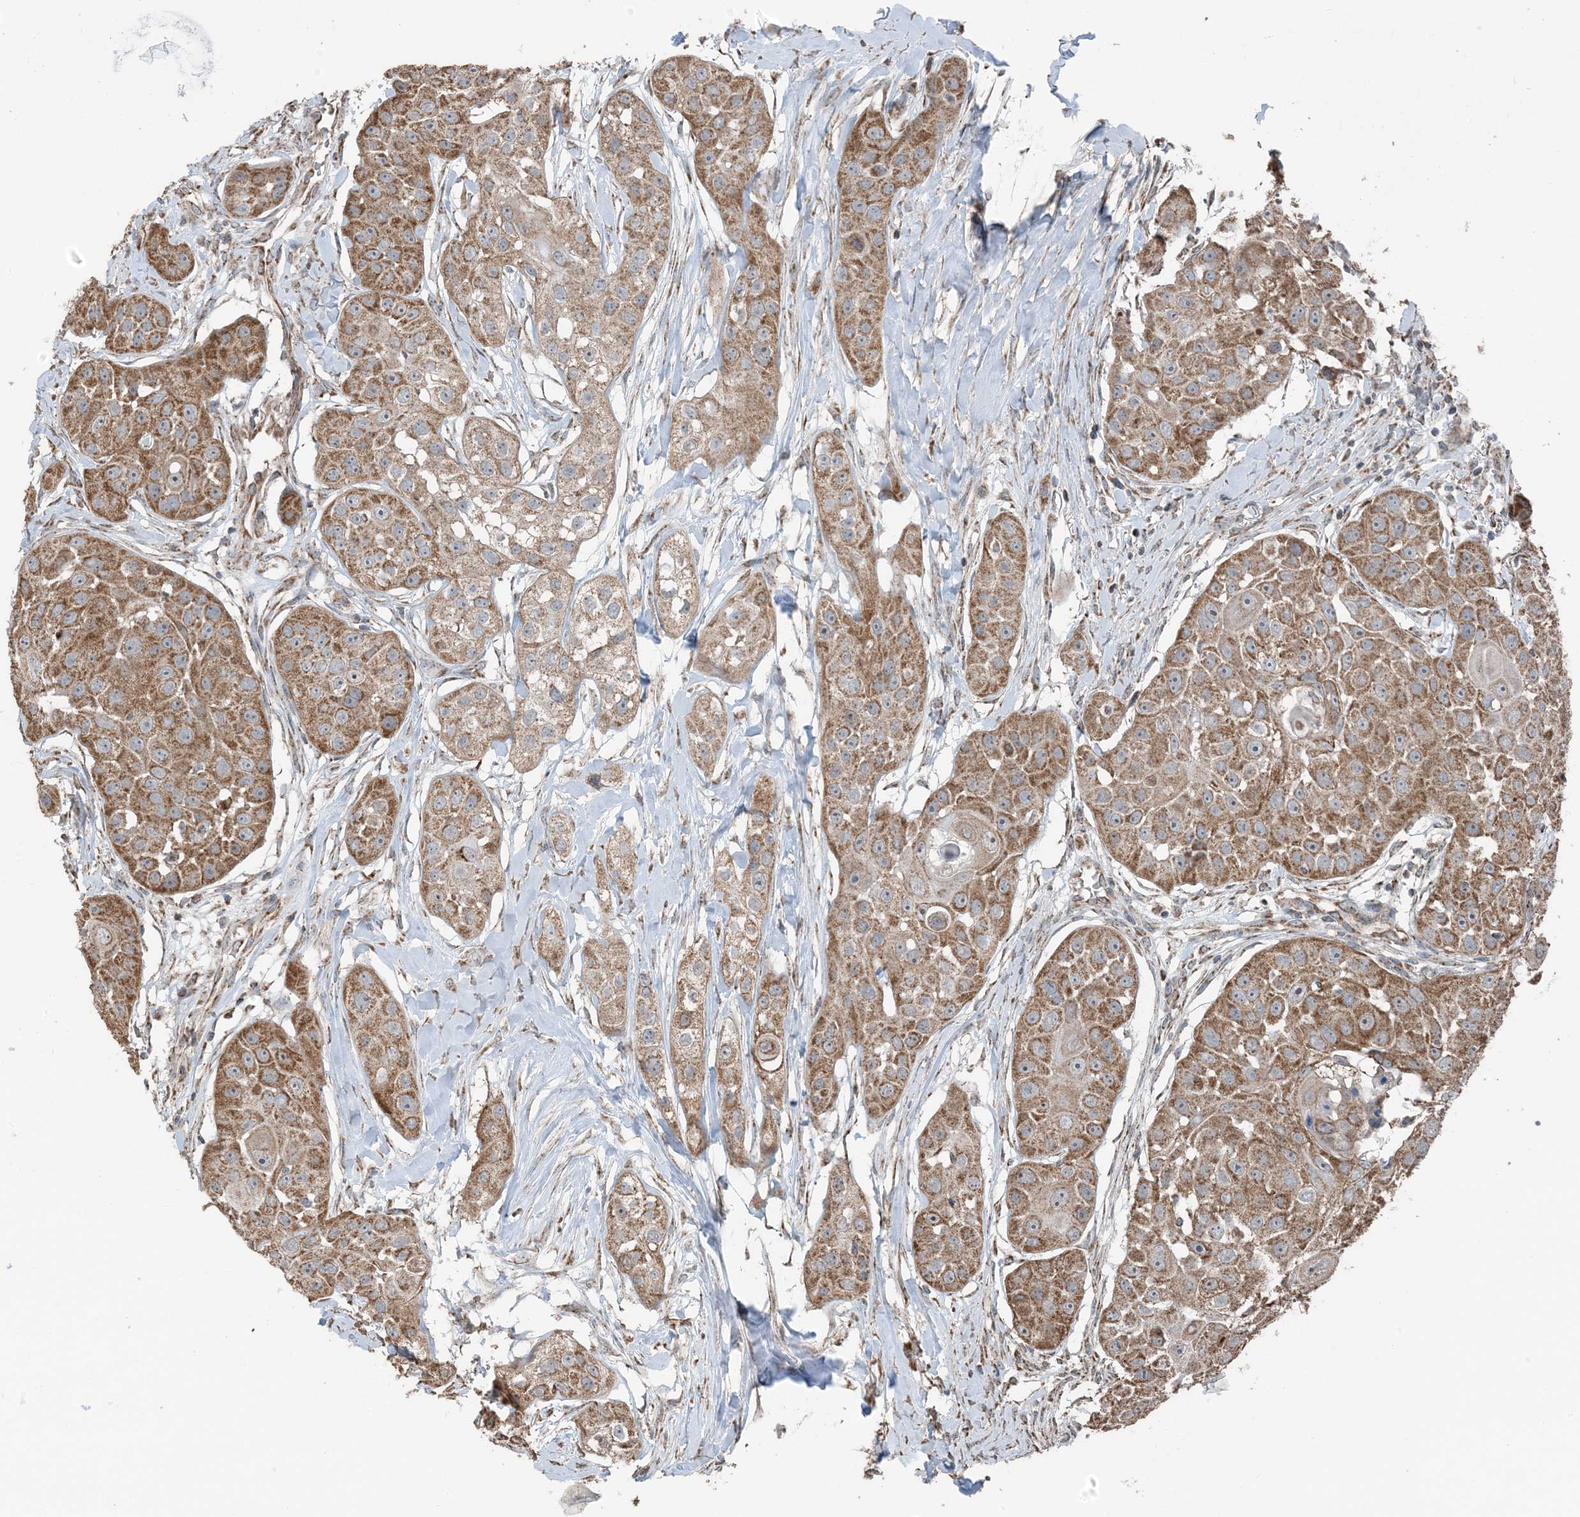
{"staining": {"intensity": "moderate", "quantity": ">75%", "location": "cytoplasmic/membranous"}, "tissue": "head and neck cancer", "cell_type": "Tumor cells", "image_type": "cancer", "snomed": [{"axis": "morphology", "description": "Normal tissue, NOS"}, {"axis": "morphology", "description": "Squamous cell carcinoma, NOS"}, {"axis": "topography", "description": "Skeletal muscle"}, {"axis": "topography", "description": "Head-Neck"}], "caption": "Immunohistochemistry (IHC) staining of squamous cell carcinoma (head and neck), which exhibits medium levels of moderate cytoplasmic/membranous staining in approximately >75% of tumor cells indicating moderate cytoplasmic/membranous protein positivity. The staining was performed using DAB (brown) for protein detection and nuclei were counterstained in hematoxylin (blue).", "gene": "PILRB", "patient": {"sex": "male", "age": 51}}